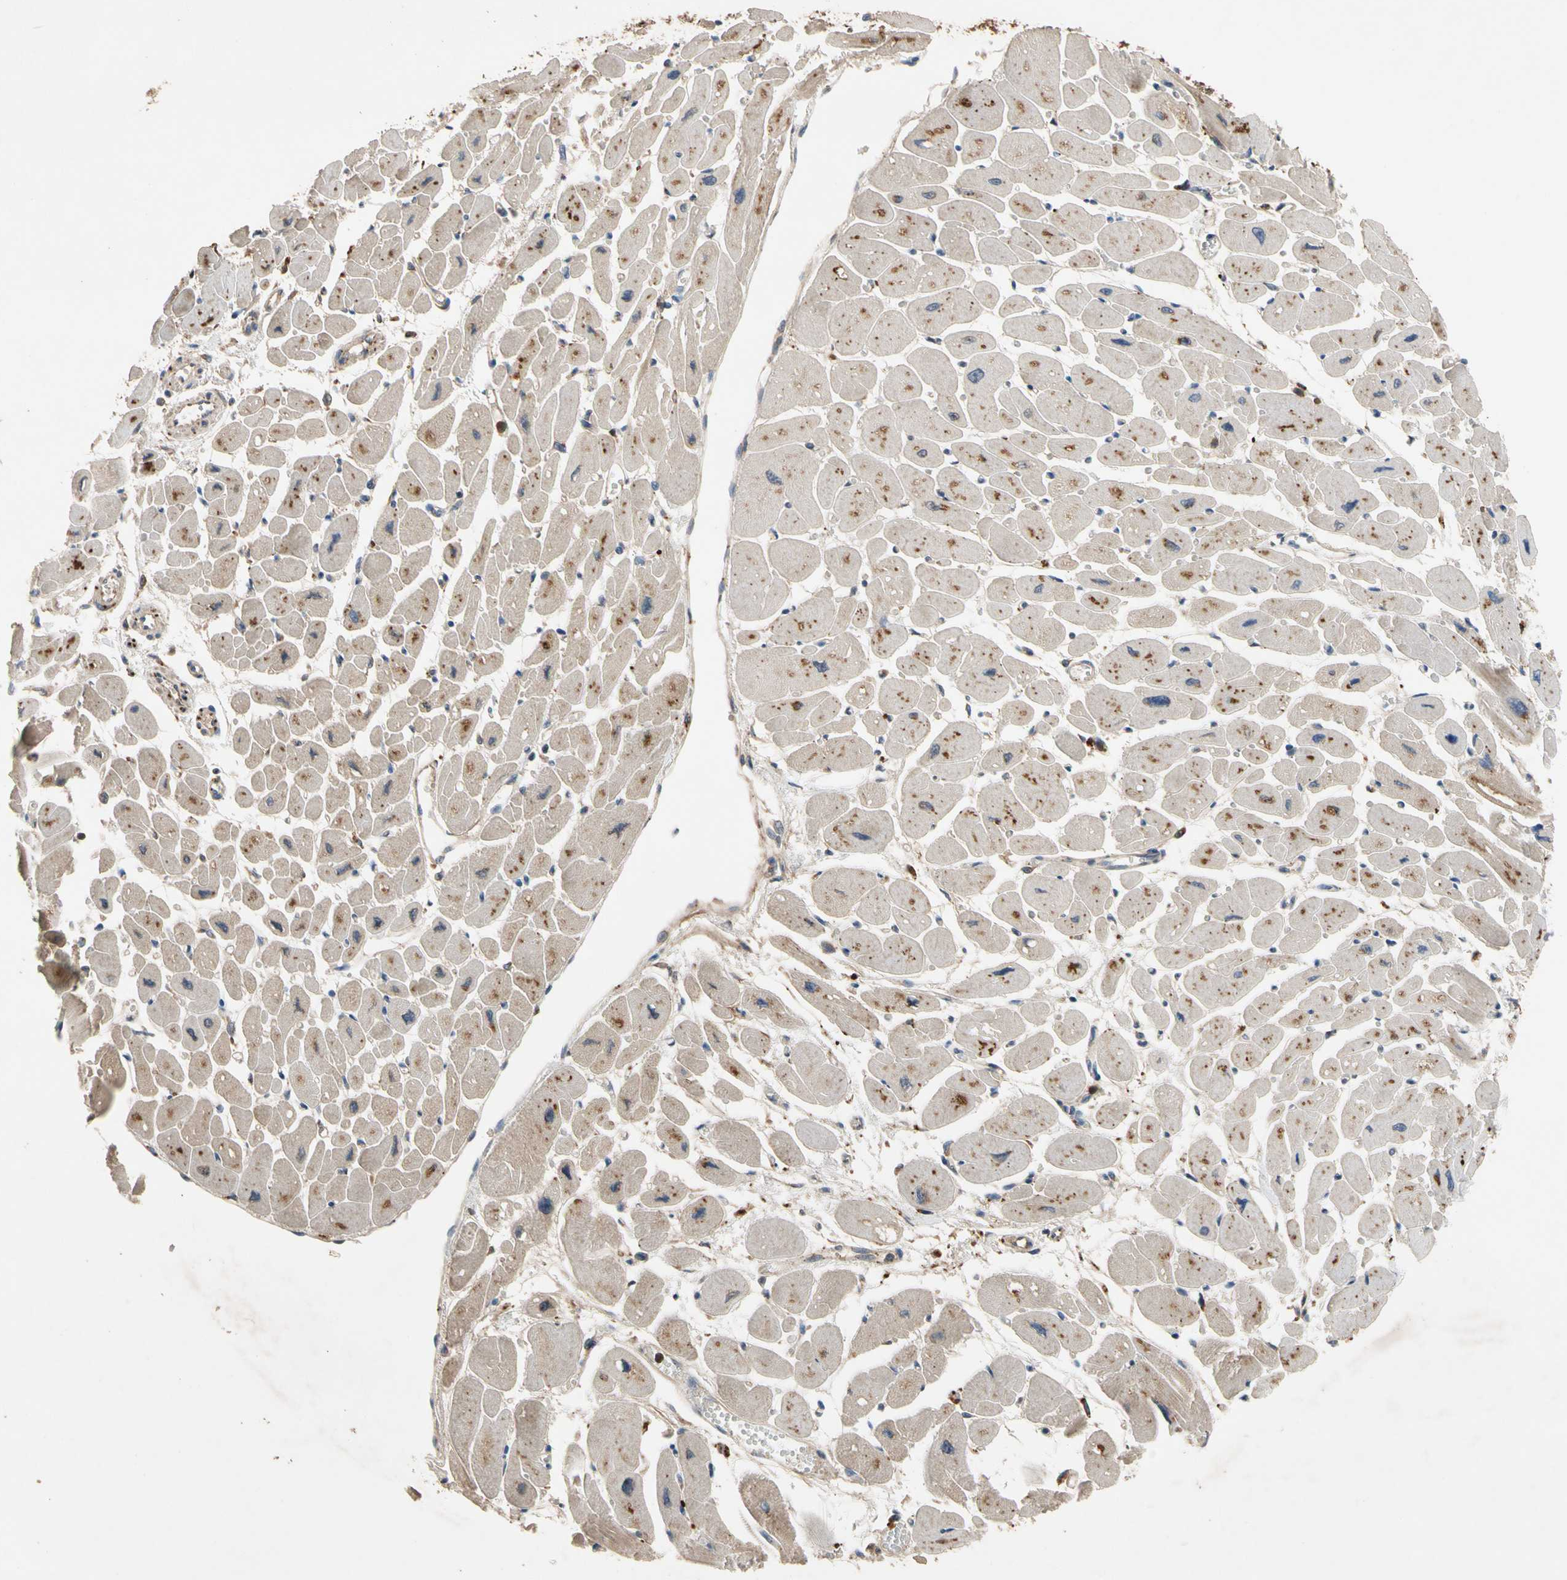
{"staining": {"intensity": "moderate", "quantity": "25%-75%", "location": "cytoplasmic/membranous,nuclear"}, "tissue": "heart muscle", "cell_type": "Cardiomyocytes", "image_type": "normal", "snomed": [{"axis": "morphology", "description": "Normal tissue, NOS"}, {"axis": "topography", "description": "Heart"}], "caption": "Immunohistochemistry (DAB (3,3'-diaminobenzidine)) staining of unremarkable heart muscle exhibits moderate cytoplasmic/membranous,nuclear protein expression in about 25%-75% of cardiomyocytes.", "gene": "FGD6", "patient": {"sex": "female", "age": 54}}